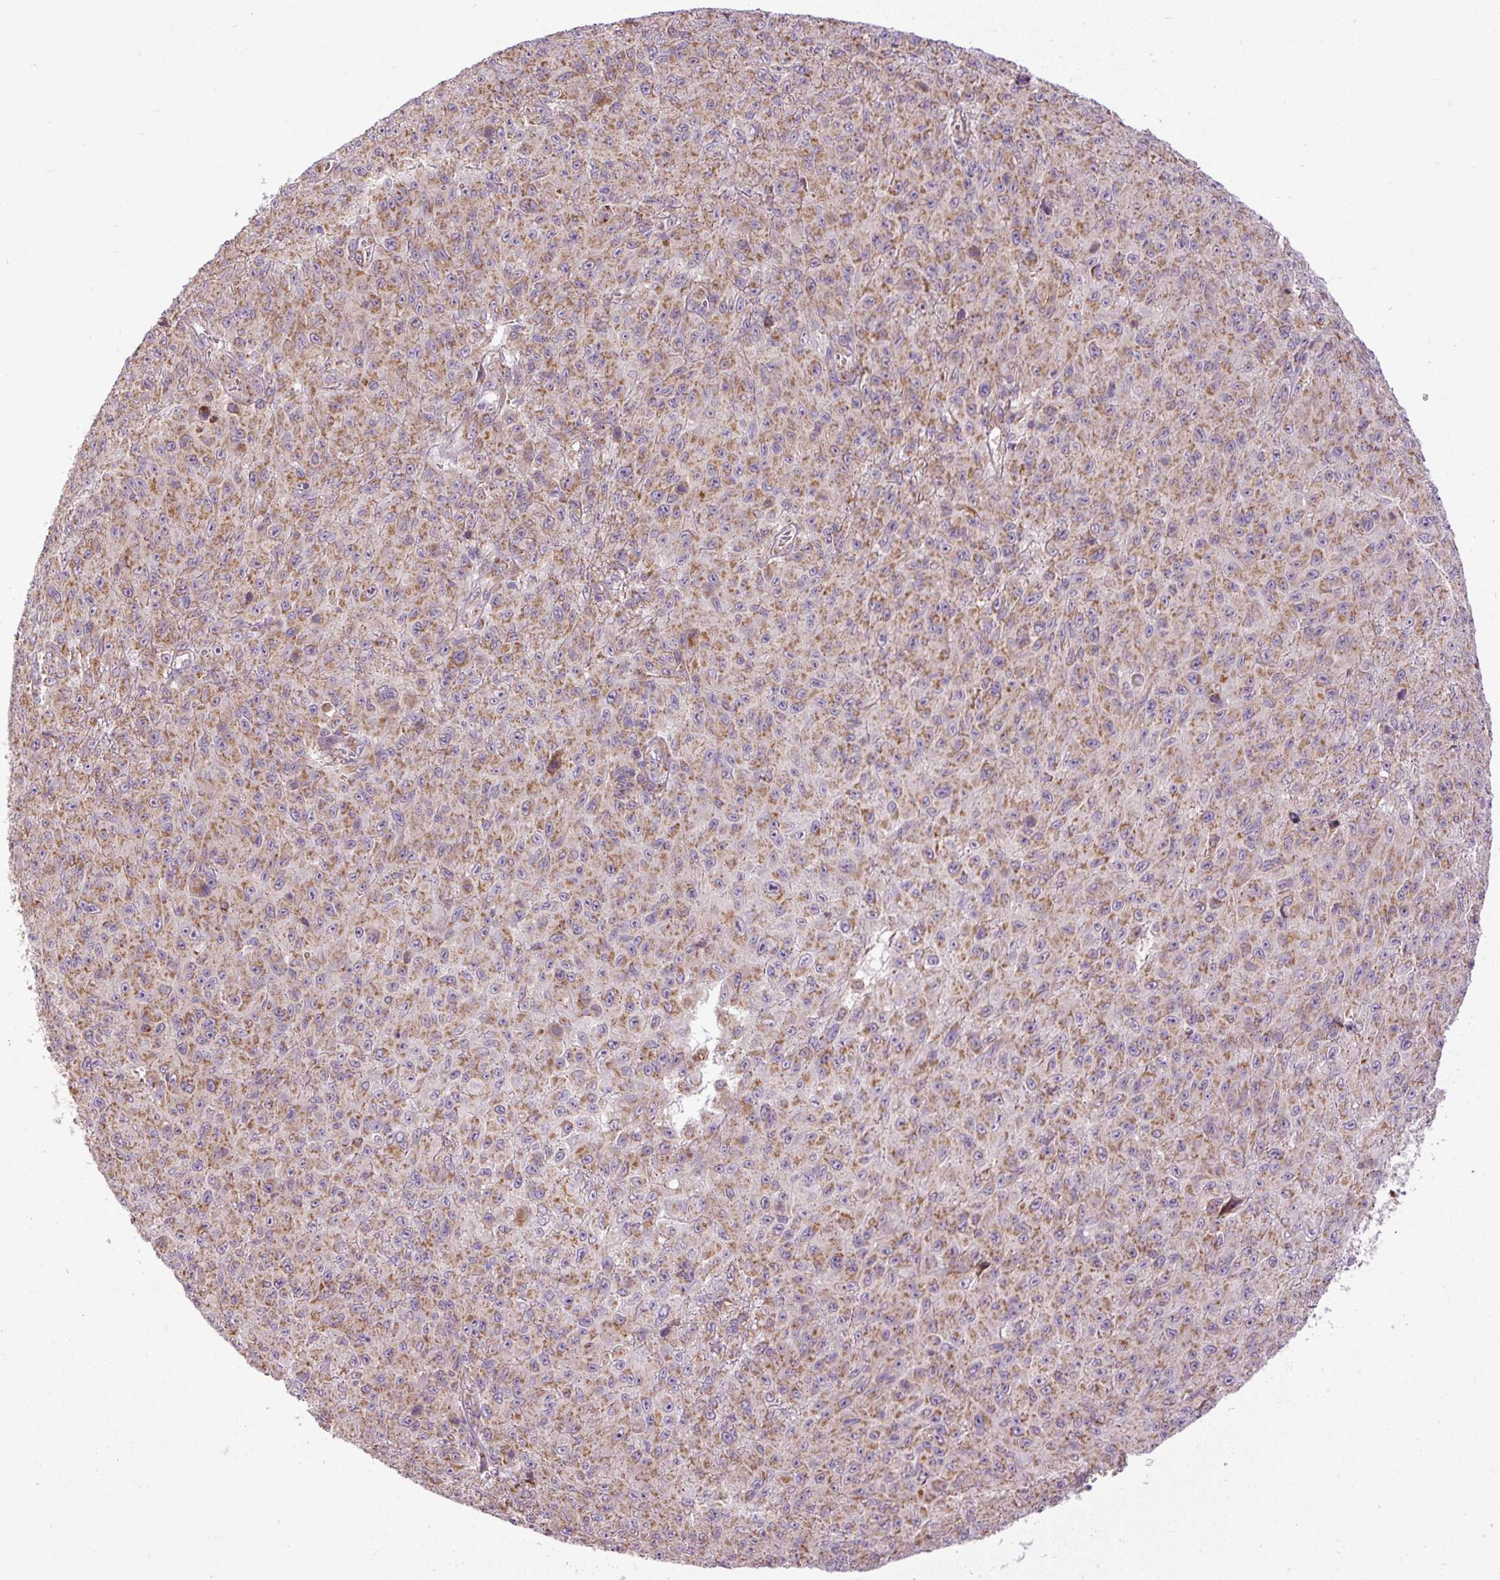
{"staining": {"intensity": "moderate", "quantity": ">75%", "location": "cytoplasmic/membranous"}, "tissue": "melanoma", "cell_type": "Tumor cells", "image_type": "cancer", "snomed": [{"axis": "morphology", "description": "Malignant melanoma, NOS"}, {"axis": "topography", "description": "Skin"}], "caption": "The immunohistochemical stain labels moderate cytoplasmic/membranous staining in tumor cells of malignant melanoma tissue.", "gene": "TM2D3", "patient": {"sex": "male", "age": 46}}